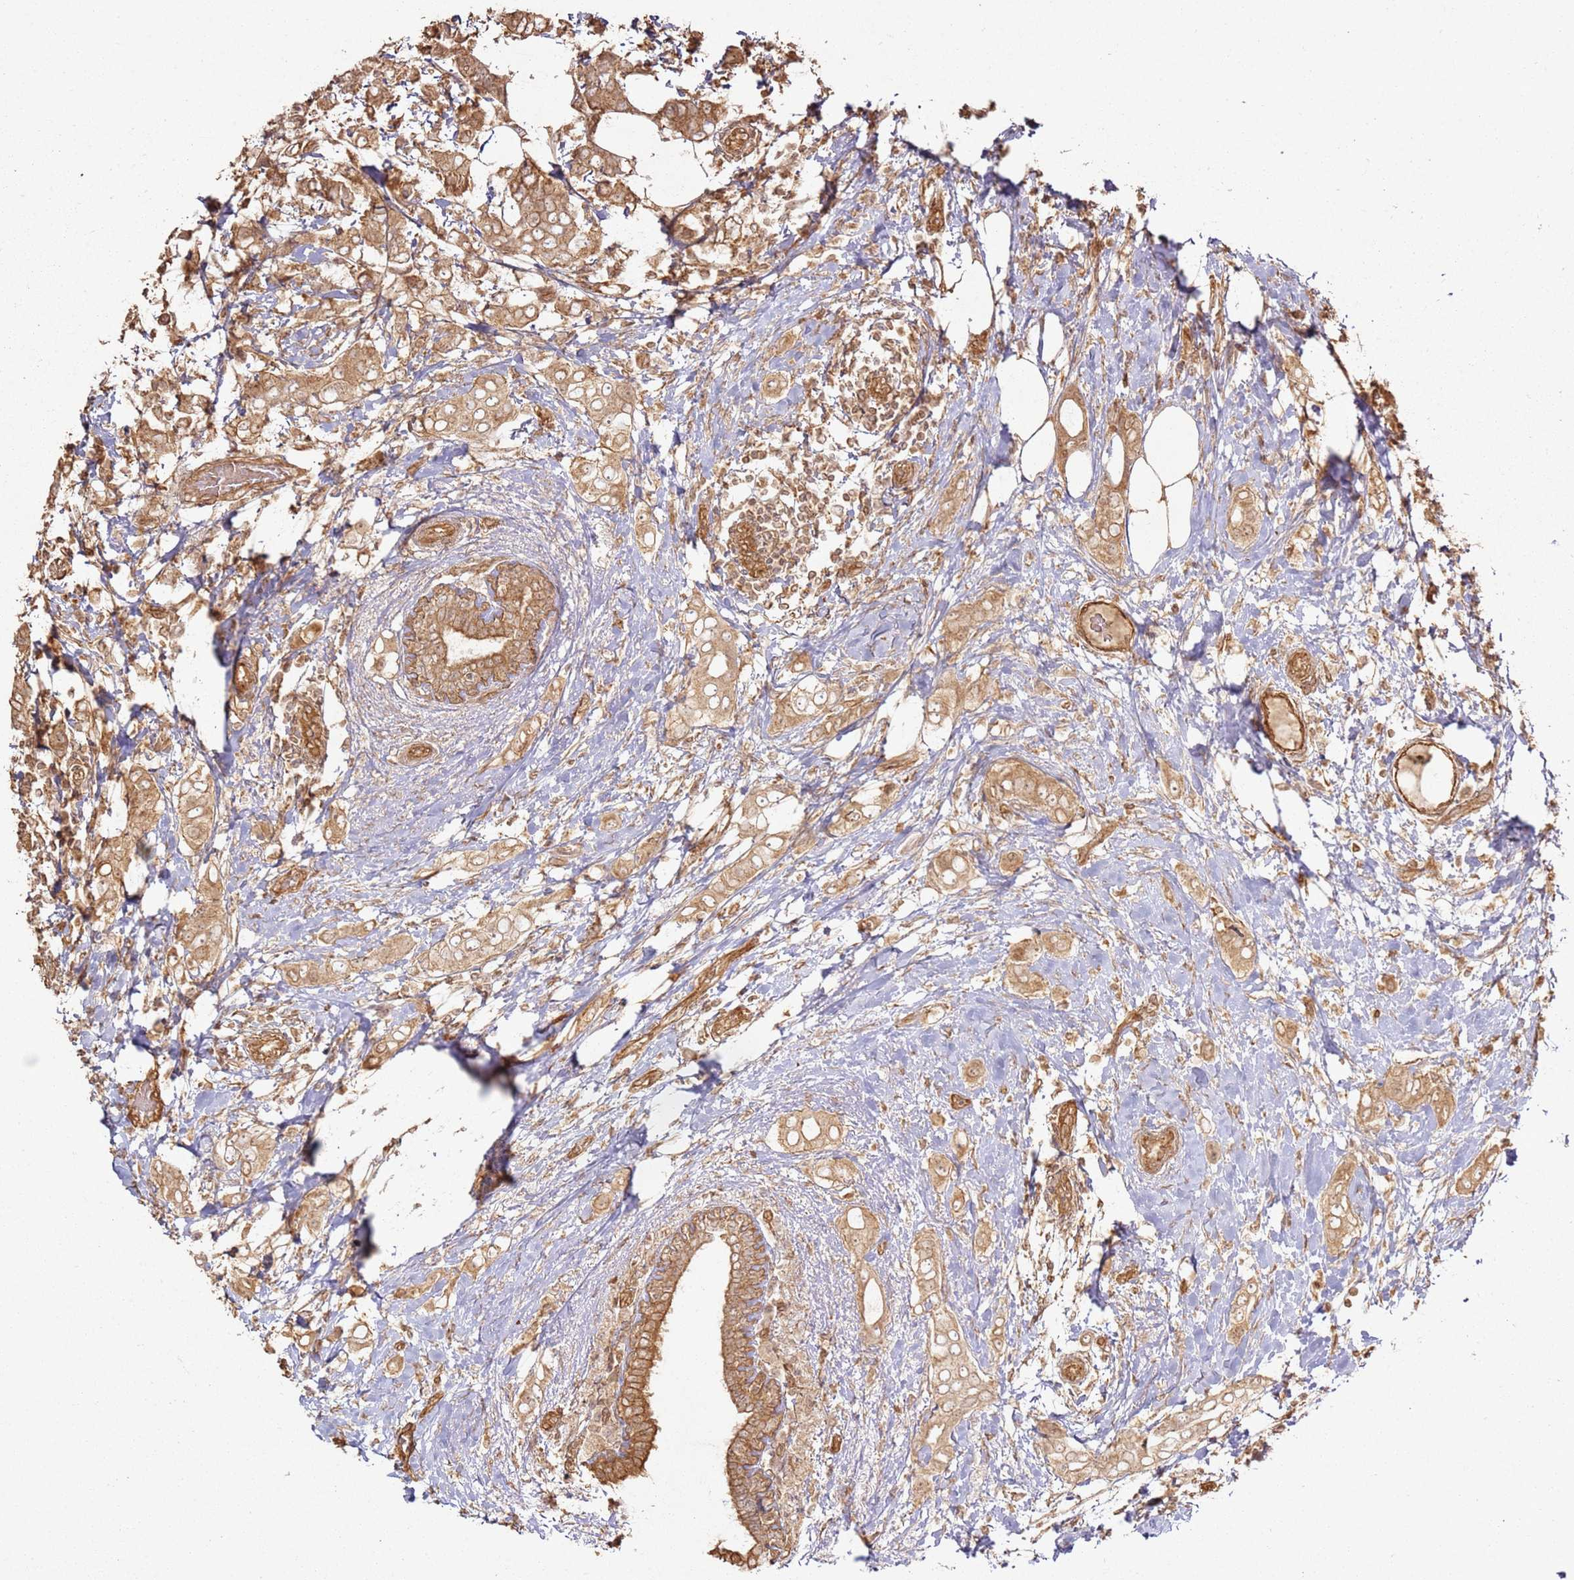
{"staining": {"intensity": "moderate", "quantity": ">75%", "location": "cytoplasmic/membranous"}, "tissue": "breast cancer", "cell_type": "Tumor cells", "image_type": "cancer", "snomed": [{"axis": "morphology", "description": "Lobular carcinoma"}, {"axis": "topography", "description": "Breast"}], "caption": "A high-resolution histopathology image shows immunohistochemistry staining of lobular carcinoma (breast), which reveals moderate cytoplasmic/membranous expression in approximately >75% of tumor cells. Using DAB (3,3'-diaminobenzidine) (brown) and hematoxylin (blue) stains, captured at high magnification using brightfield microscopy.", "gene": "ZNF776", "patient": {"sex": "female", "age": 51}}